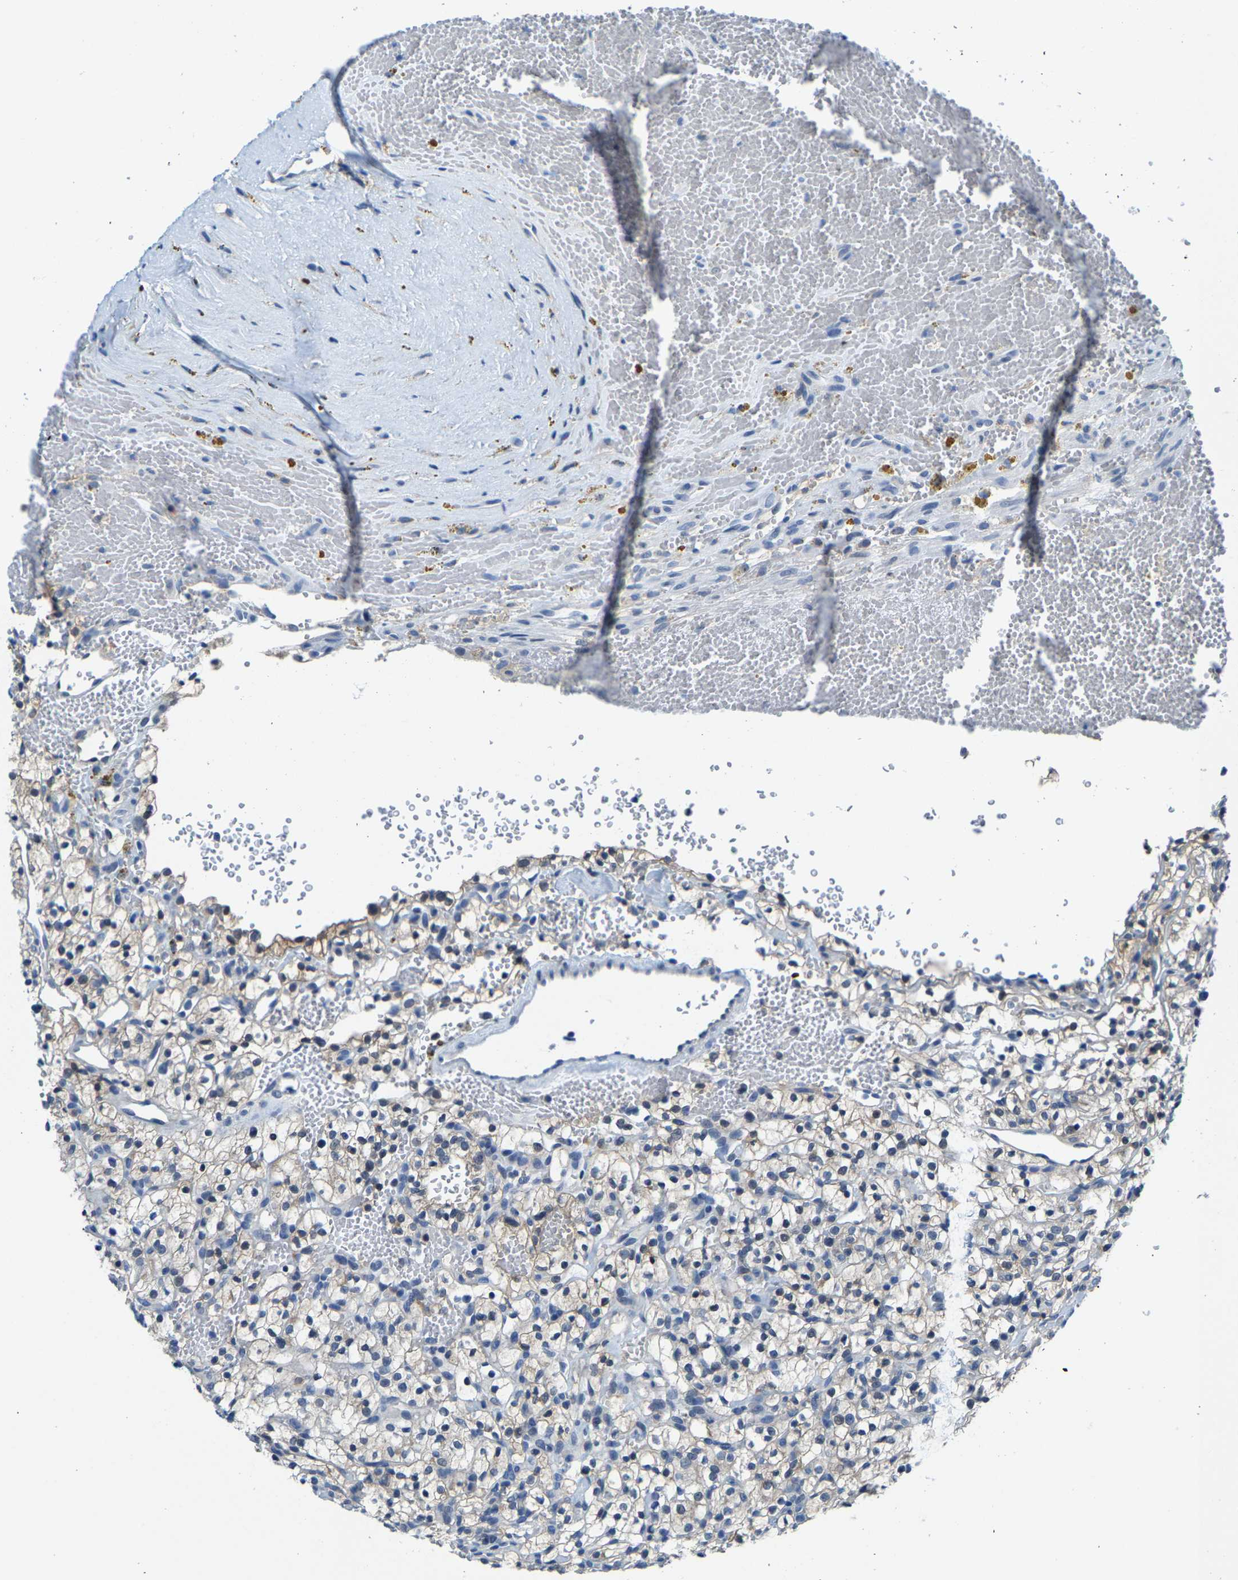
{"staining": {"intensity": "weak", "quantity": "<25%", "location": "cytoplasmic/membranous"}, "tissue": "renal cancer", "cell_type": "Tumor cells", "image_type": "cancer", "snomed": [{"axis": "morphology", "description": "Adenocarcinoma, NOS"}, {"axis": "topography", "description": "Kidney"}], "caption": "Protein analysis of renal cancer (adenocarcinoma) demonstrates no significant staining in tumor cells.", "gene": "SSH3", "patient": {"sex": "female", "age": 57}}